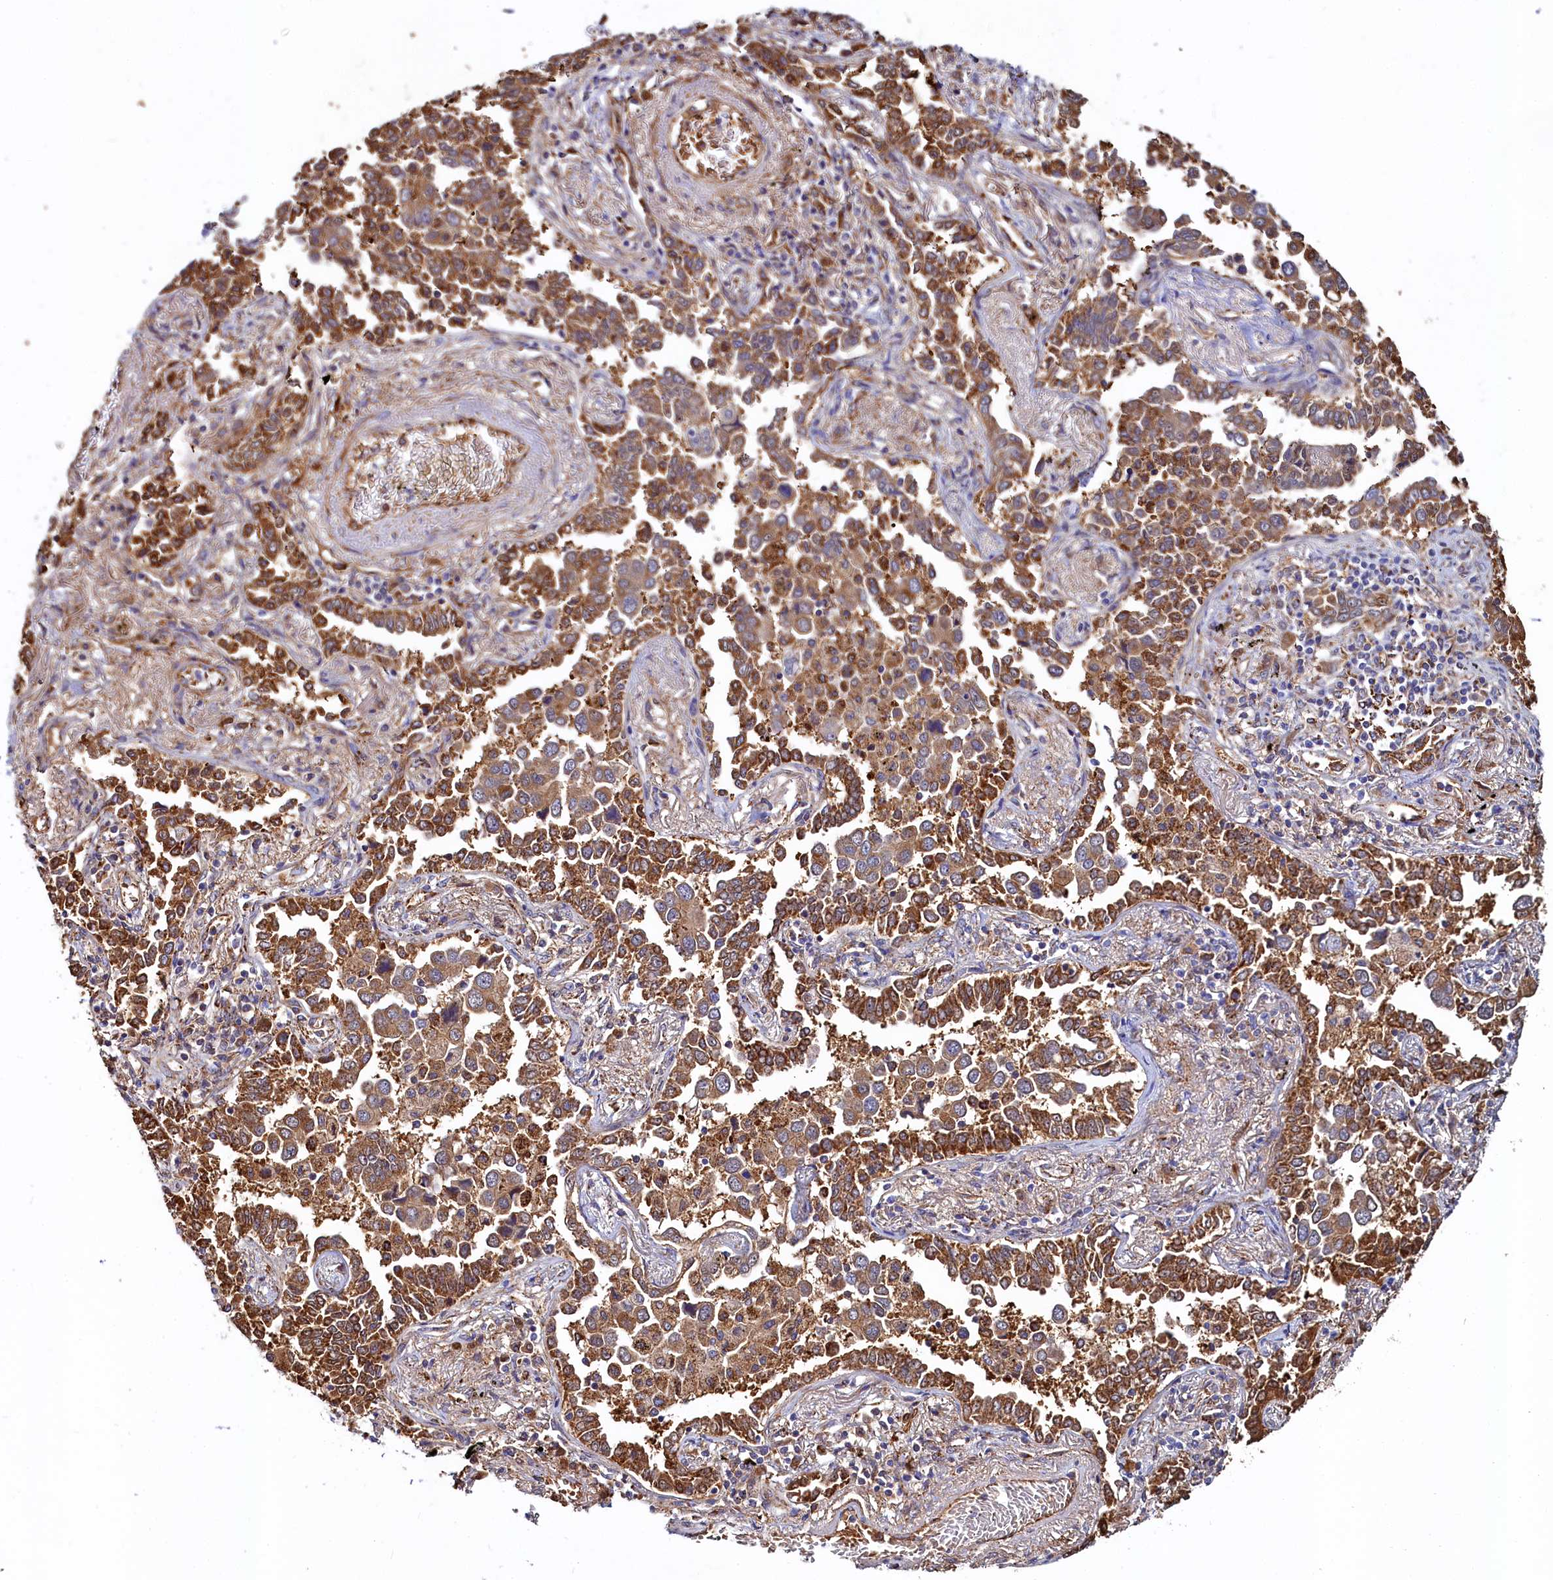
{"staining": {"intensity": "strong", "quantity": ">75%", "location": "cytoplasmic/membranous"}, "tissue": "lung cancer", "cell_type": "Tumor cells", "image_type": "cancer", "snomed": [{"axis": "morphology", "description": "Adenocarcinoma, NOS"}, {"axis": "topography", "description": "Lung"}], "caption": "Adenocarcinoma (lung) stained with a brown dye exhibits strong cytoplasmic/membranous positive positivity in approximately >75% of tumor cells.", "gene": "ASTE1", "patient": {"sex": "male", "age": 67}}